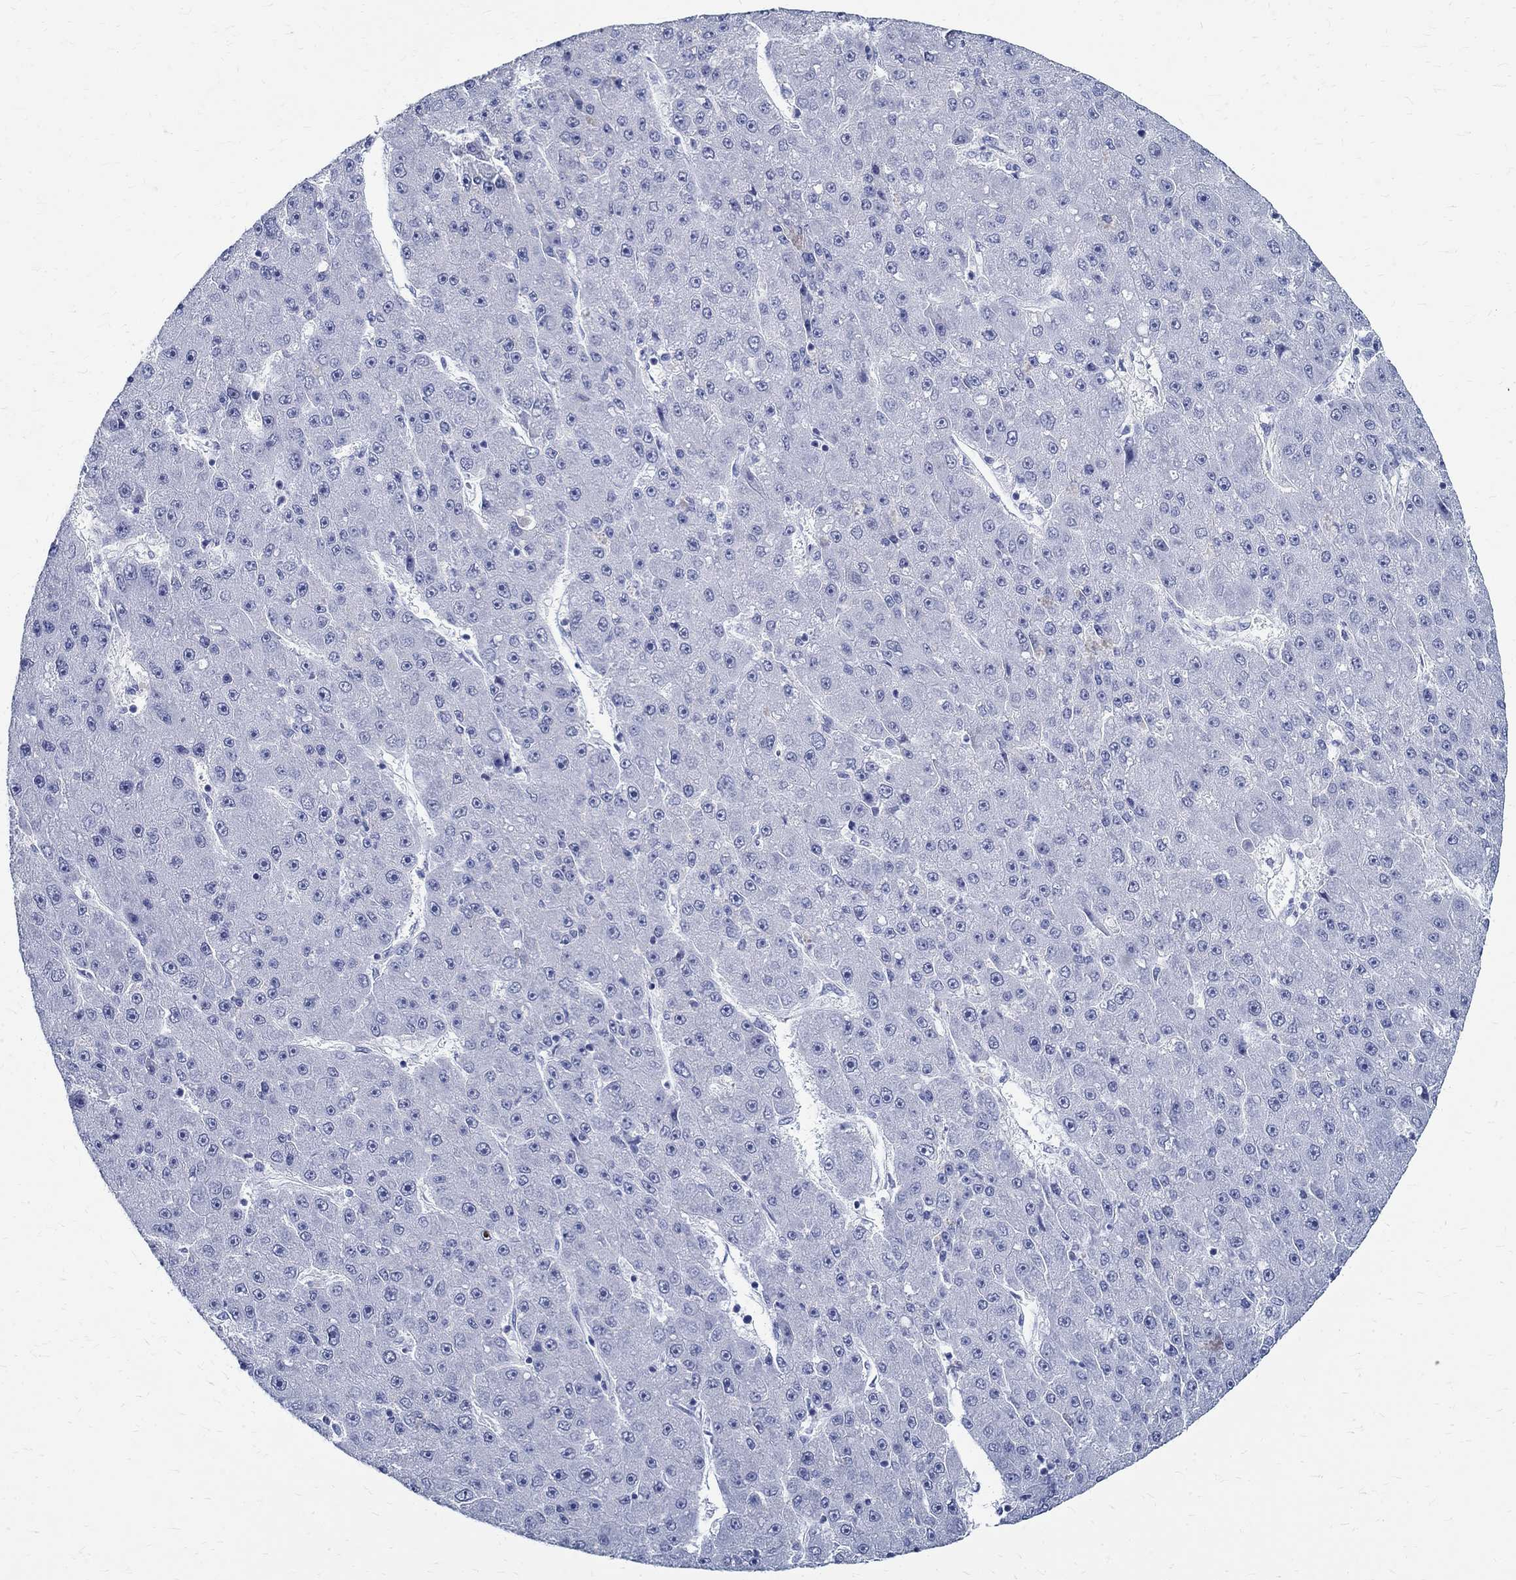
{"staining": {"intensity": "negative", "quantity": "none", "location": "none"}, "tissue": "liver cancer", "cell_type": "Tumor cells", "image_type": "cancer", "snomed": [{"axis": "morphology", "description": "Carcinoma, Hepatocellular, NOS"}, {"axis": "topography", "description": "Liver"}], "caption": "DAB immunohistochemical staining of human liver cancer (hepatocellular carcinoma) shows no significant staining in tumor cells.", "gene": "BSPRY", "patient": {"sex": "male", "age": 67}}